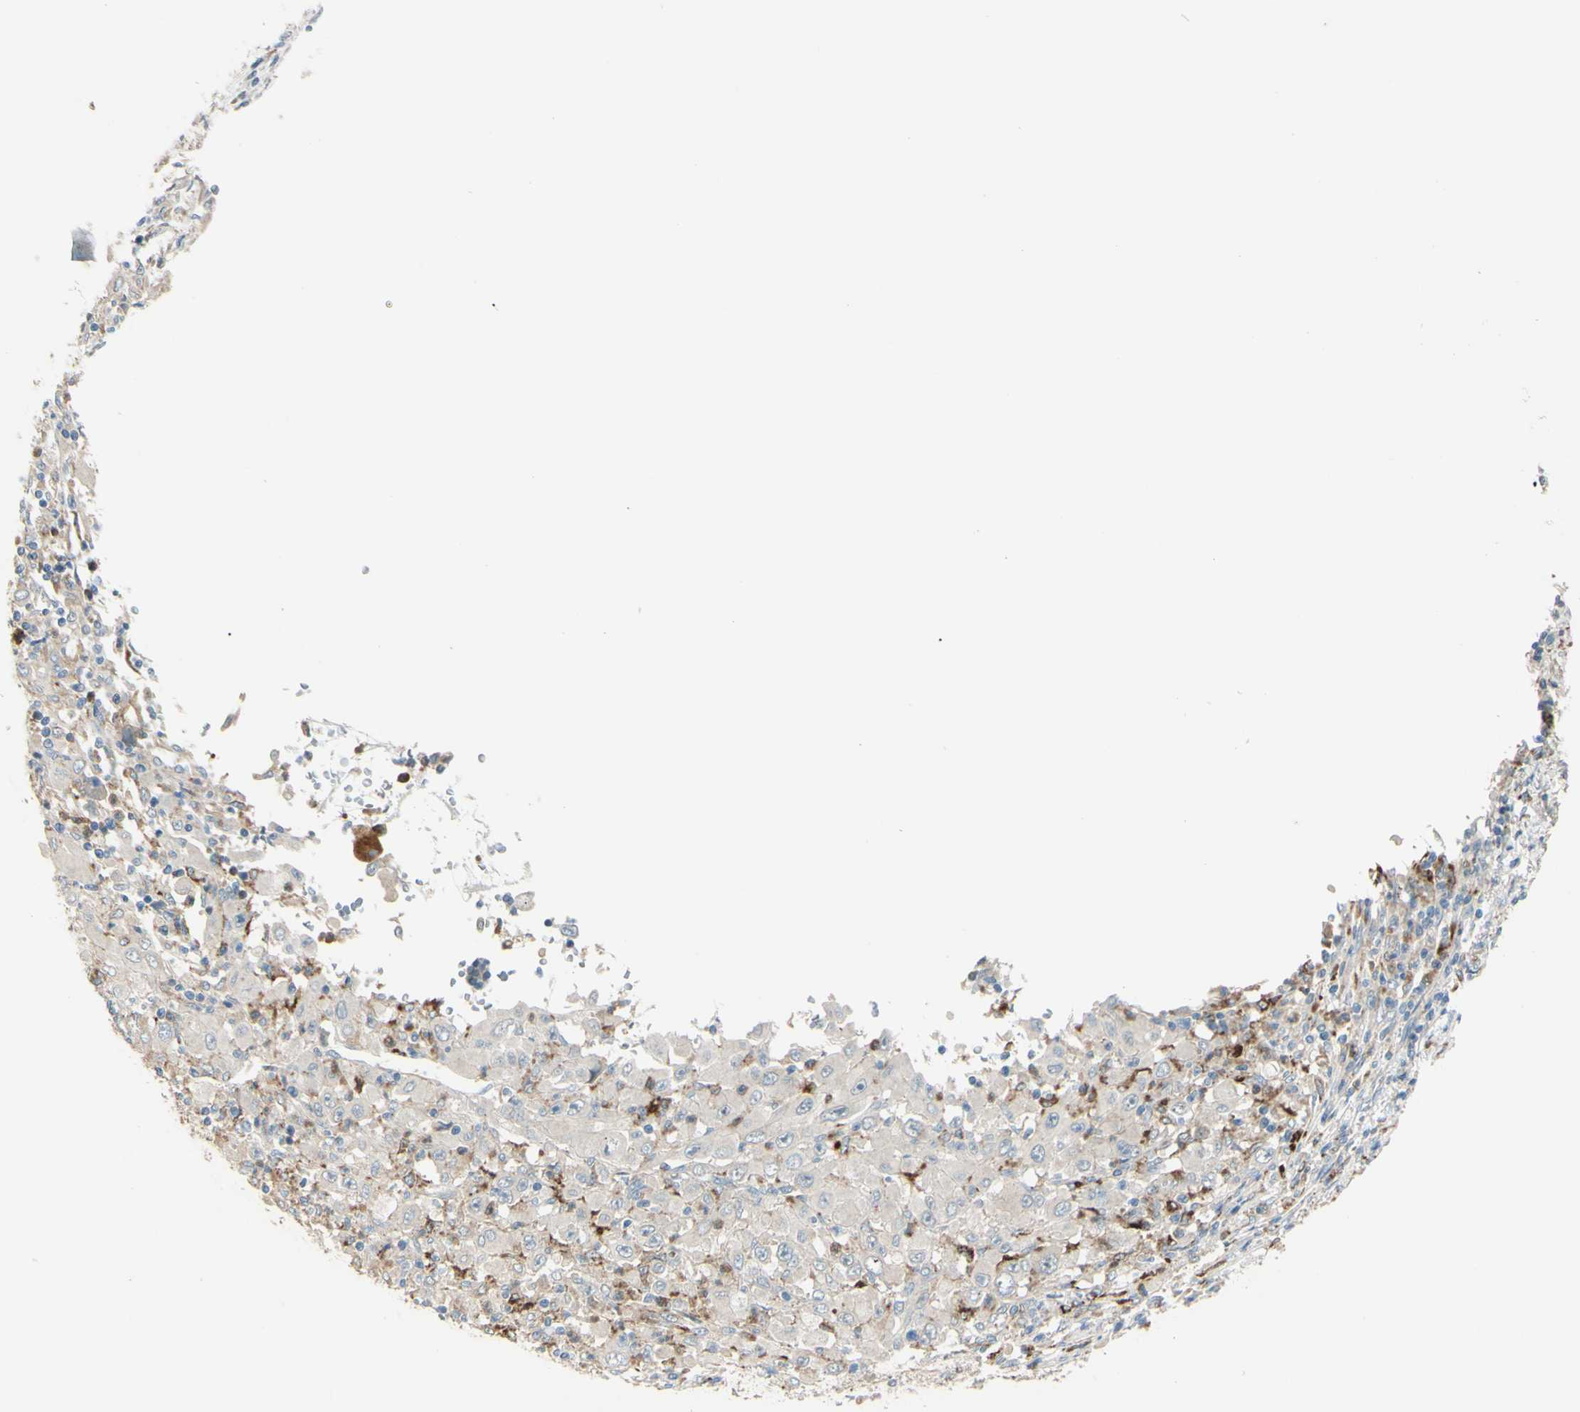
{"staining": {"intensity": "weak", "quantity": "25%-75%", "location": "cytoplasmic/membranous"}, "tissue": "melanoma", "cell_type": "Tumor cells", "image_type": "cancer", "snomed": [{"axis": "morphology", "description": "Malignant melanoma, Metastatic site"}, {"axis": "topography", "description": "Skin"}], "caption": "Malignant melanoma (metastatic site) stained with a protein marker shows weak staining in tumor cells.", "gene": "LMTK2", "patient": {"sex": "female", "age": 56}}